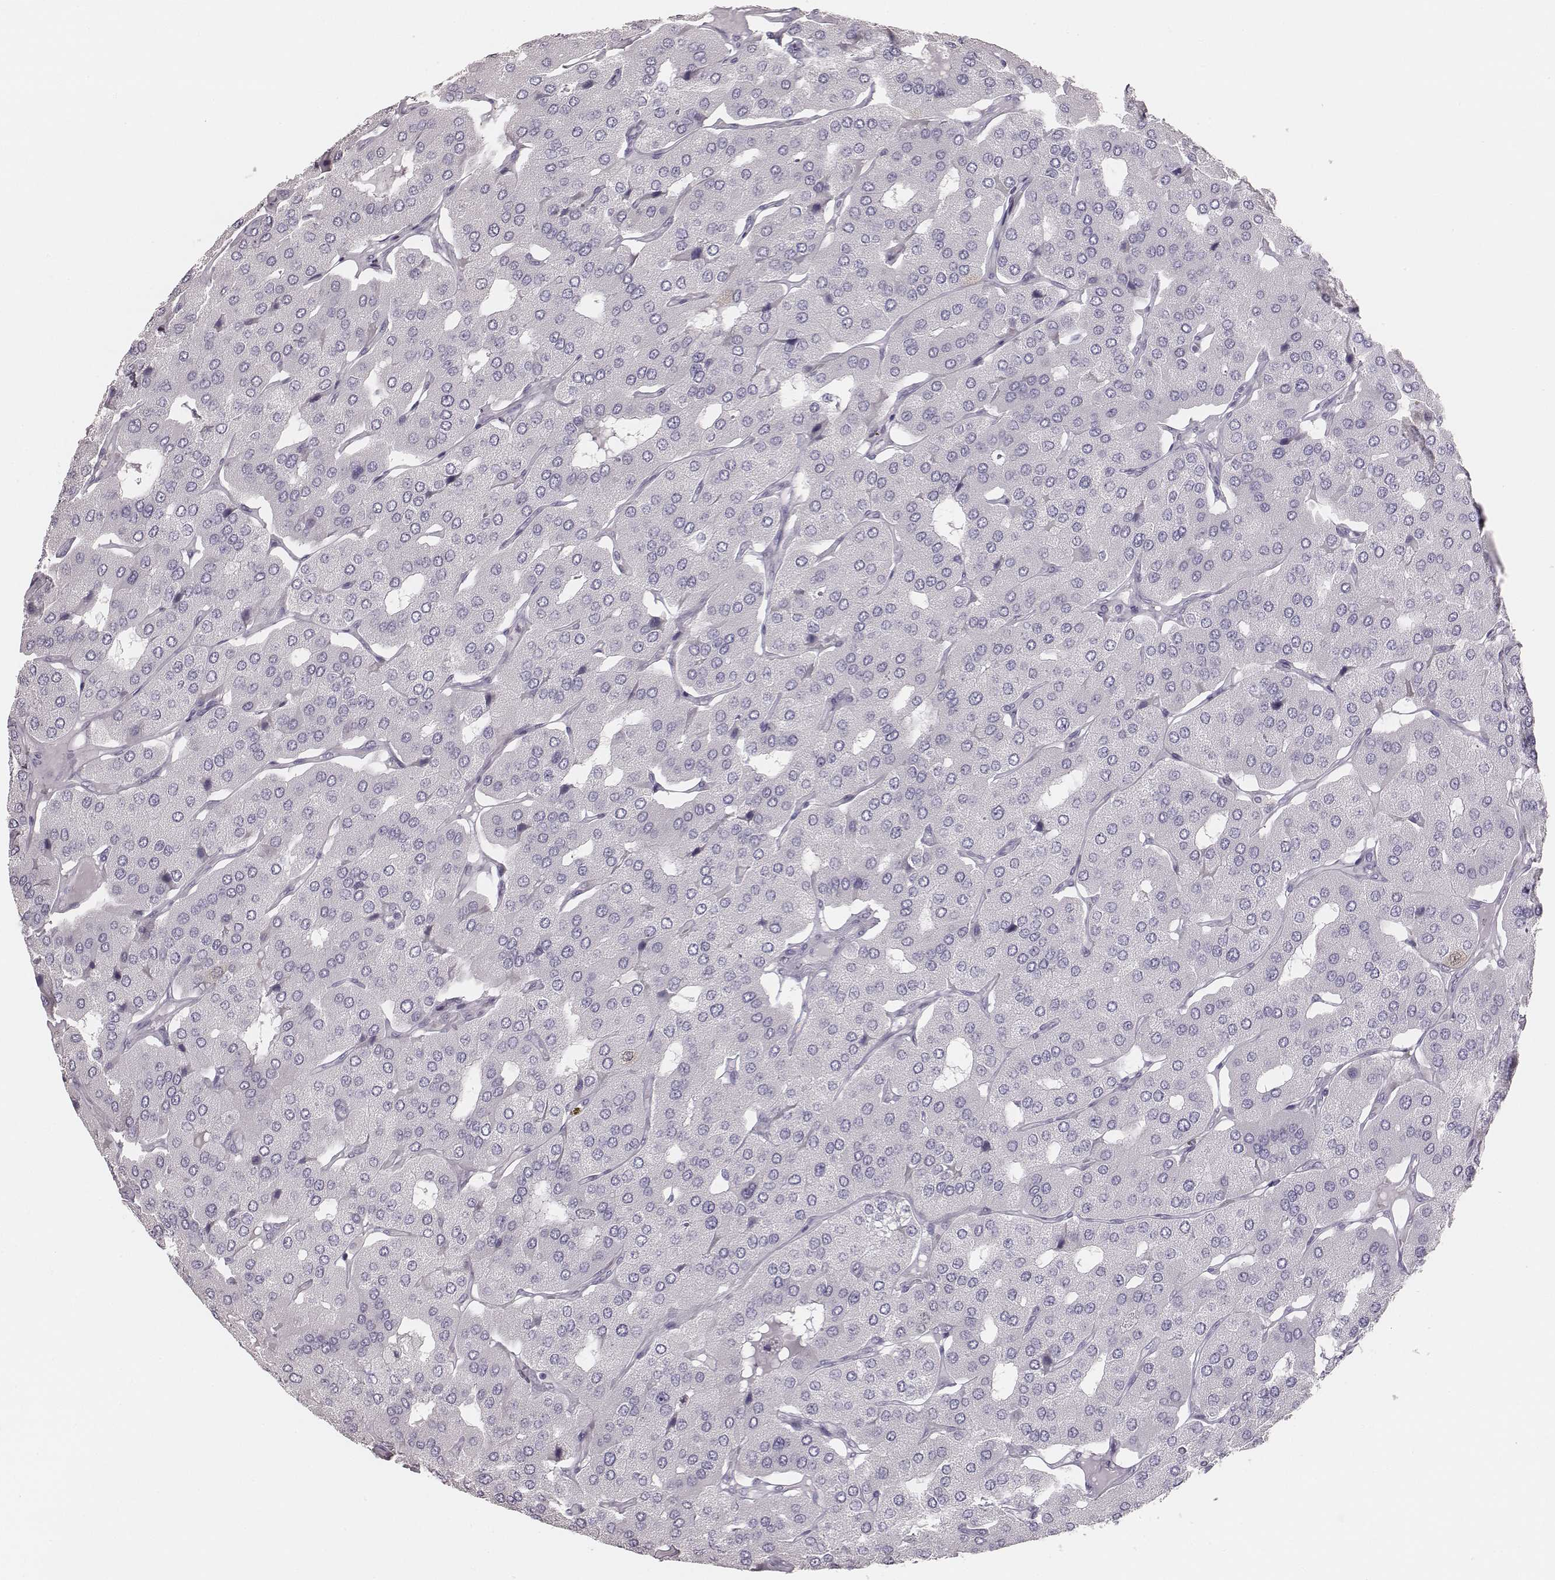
{"staining": {"intensity": "negative", "quantity": "none", "location": "none"}, "tissue": "parathyroid gland", "cell_type": "Glandular cells", "image_type": "normal", "snomed": [{"axis": "morphology", "description": "Normal tissue, NOS"}, {"axis": "morphology", "description": "Adenoma, NOS"}, {"axis": "topography", "description": "Parathyroid gland"}], "caption": "The histopathology image shows no significant staining in glandular cells of parathyroid gland.", "gene": "PBK", "patient": {"sex": "female", "age": 86}}